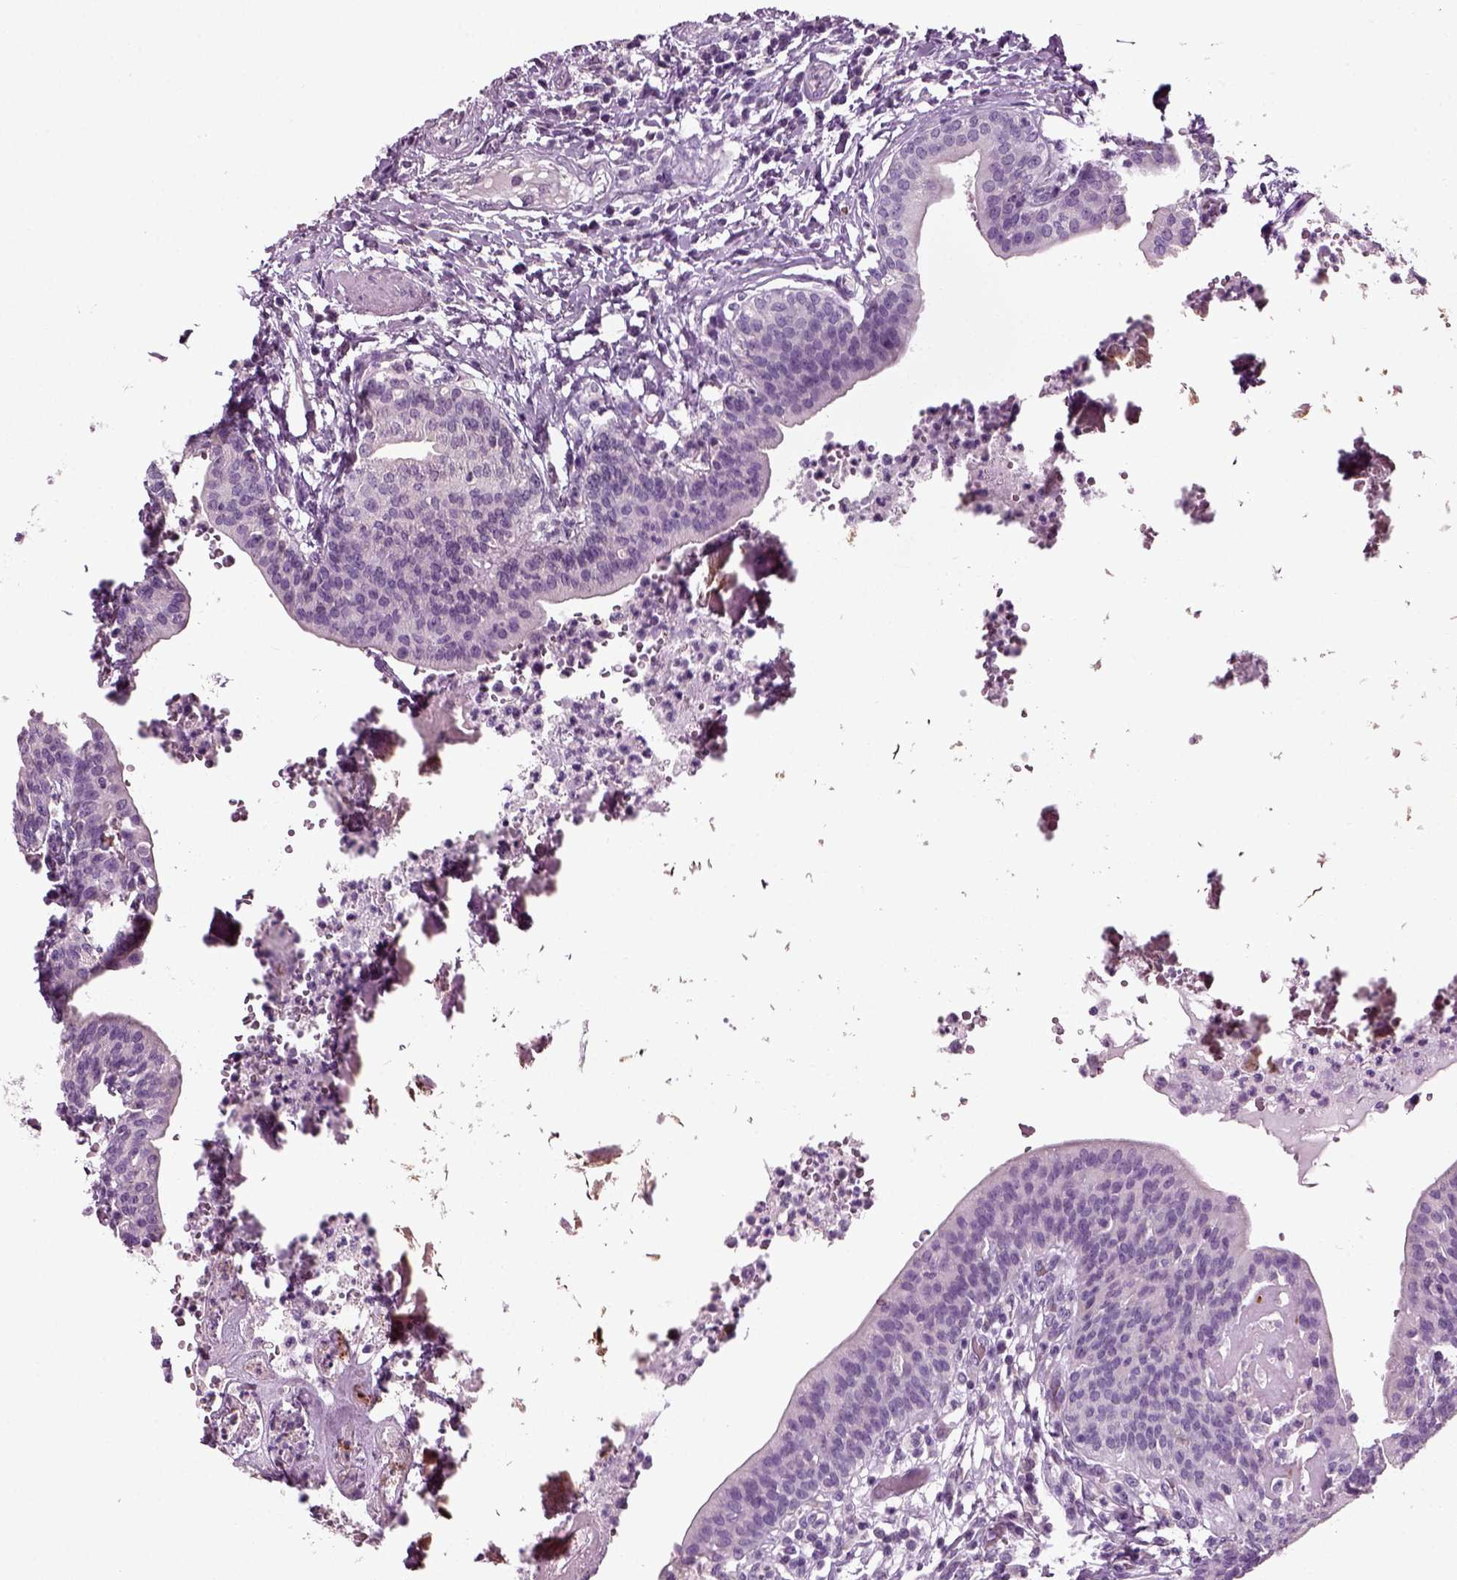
{"staining": {"intensity": "negative", "quantity": "none", "location": "none"}, "tissue": "urinary bladder", "cell_type": "Urothelial cells", "image_type": "normal", "snomed": [{"axis": "morphology", "description": "Normal tissue, NOS"}, {"axis": "topography", "description": "Urinary bladder"}], "caption": "This is a image of immunohistochemistry staining of benign urinary bladder, which shows no expression in urothelial cells.", "gene": "DEFB118", "patient": {"sex": "male", "age": 66}}